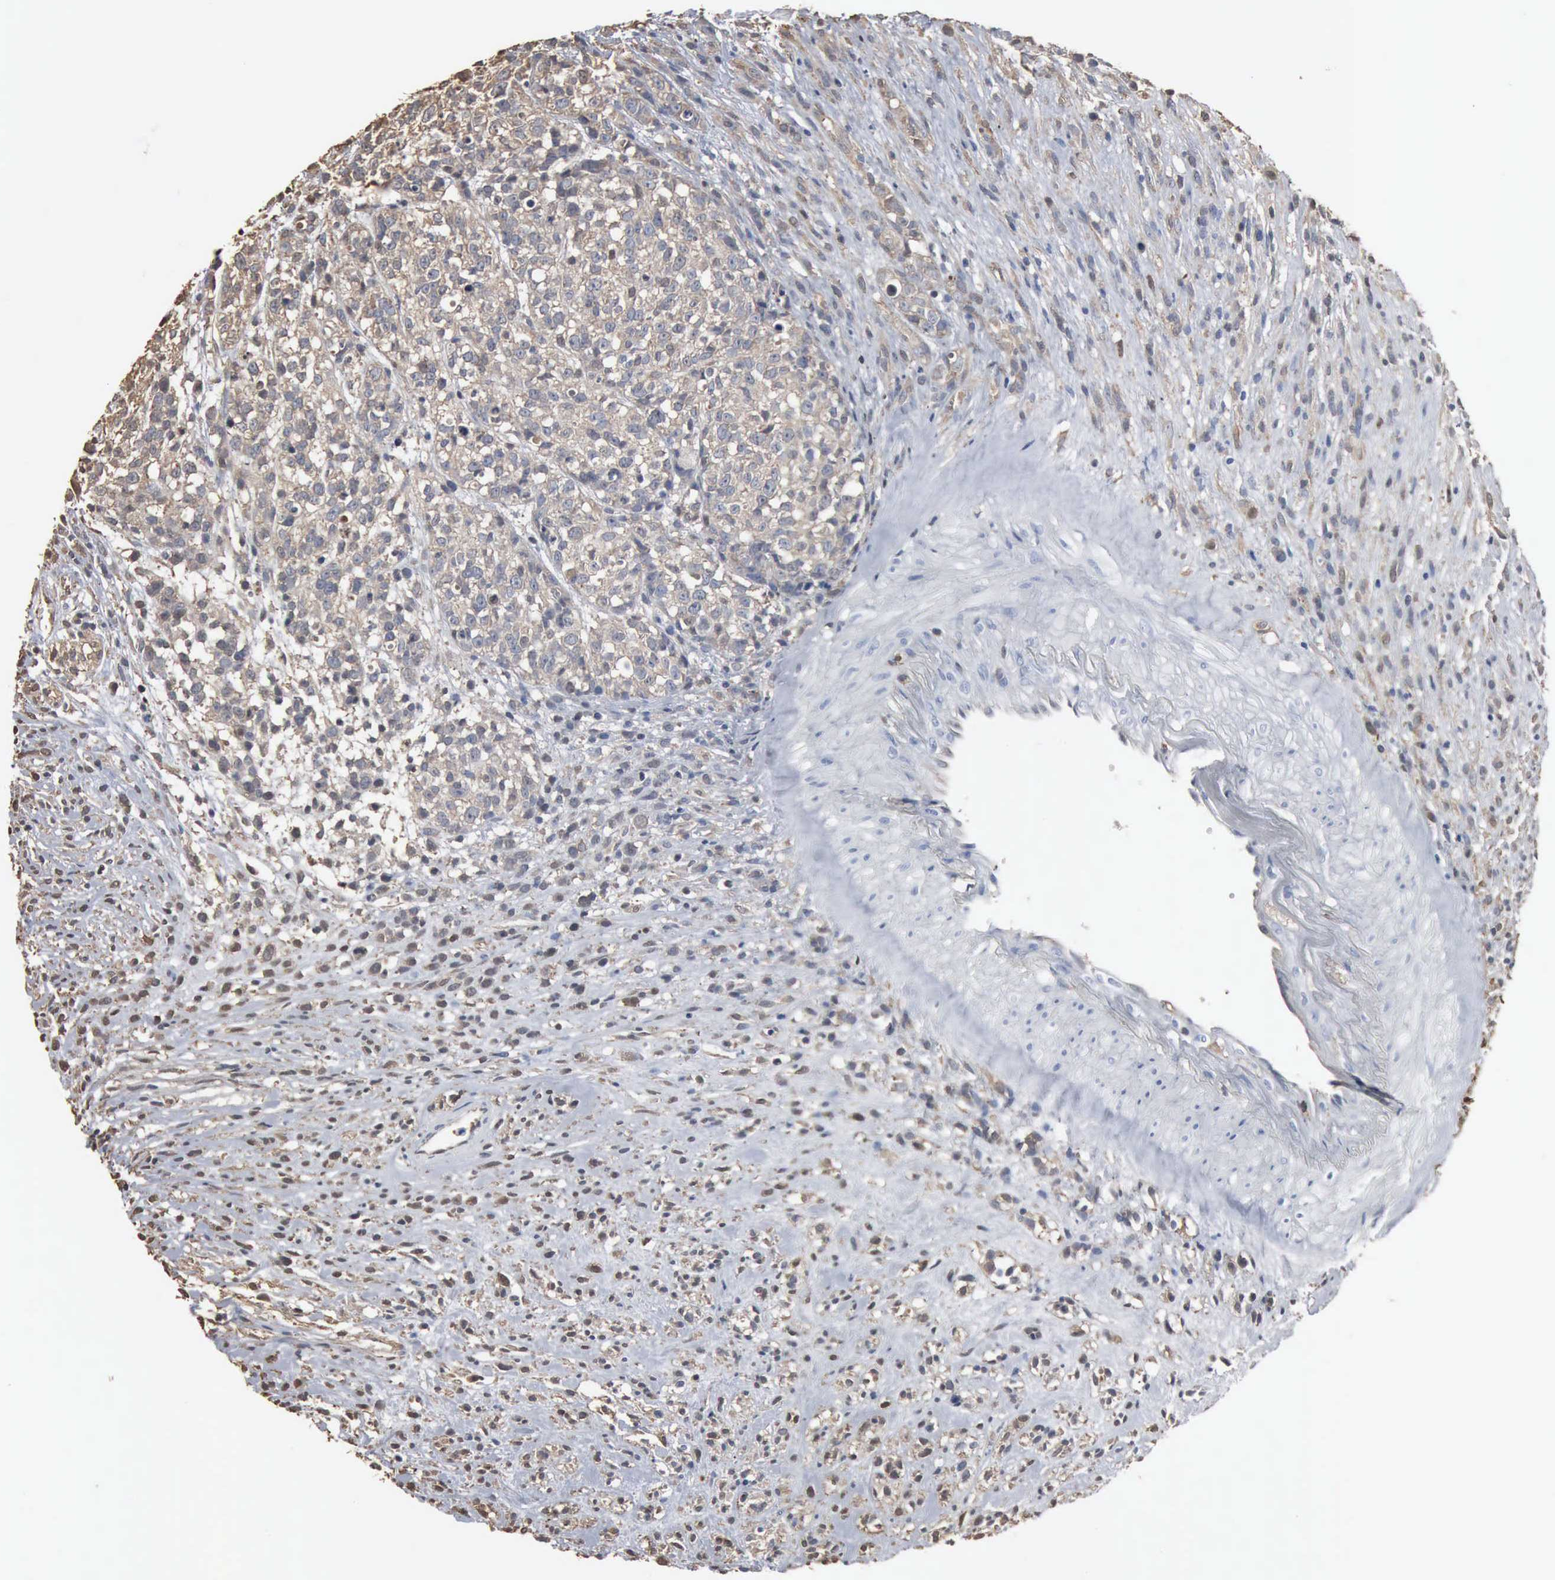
{"staining": {"intensity": "weak", "quantity": "25%-75%", "location": "cytoplasmic/membranous"}, "tissue": "glioma", "cell_type": "Tumor cells", "image_type": "cancer", "snomed": [{"axis": "morphology", "description": "Glioma, malignant, High grade"}, {"axis": "topography", "description": "Brain"}], "caption": "Human malignant glioma (high-grade) stained with a brown dye exhibits weak cytoplasmic/membranous positive expression in about 25%-75% of tumor cells.", "gene": "FSCN1", "patient": {"sex": "male", "age": 66}}